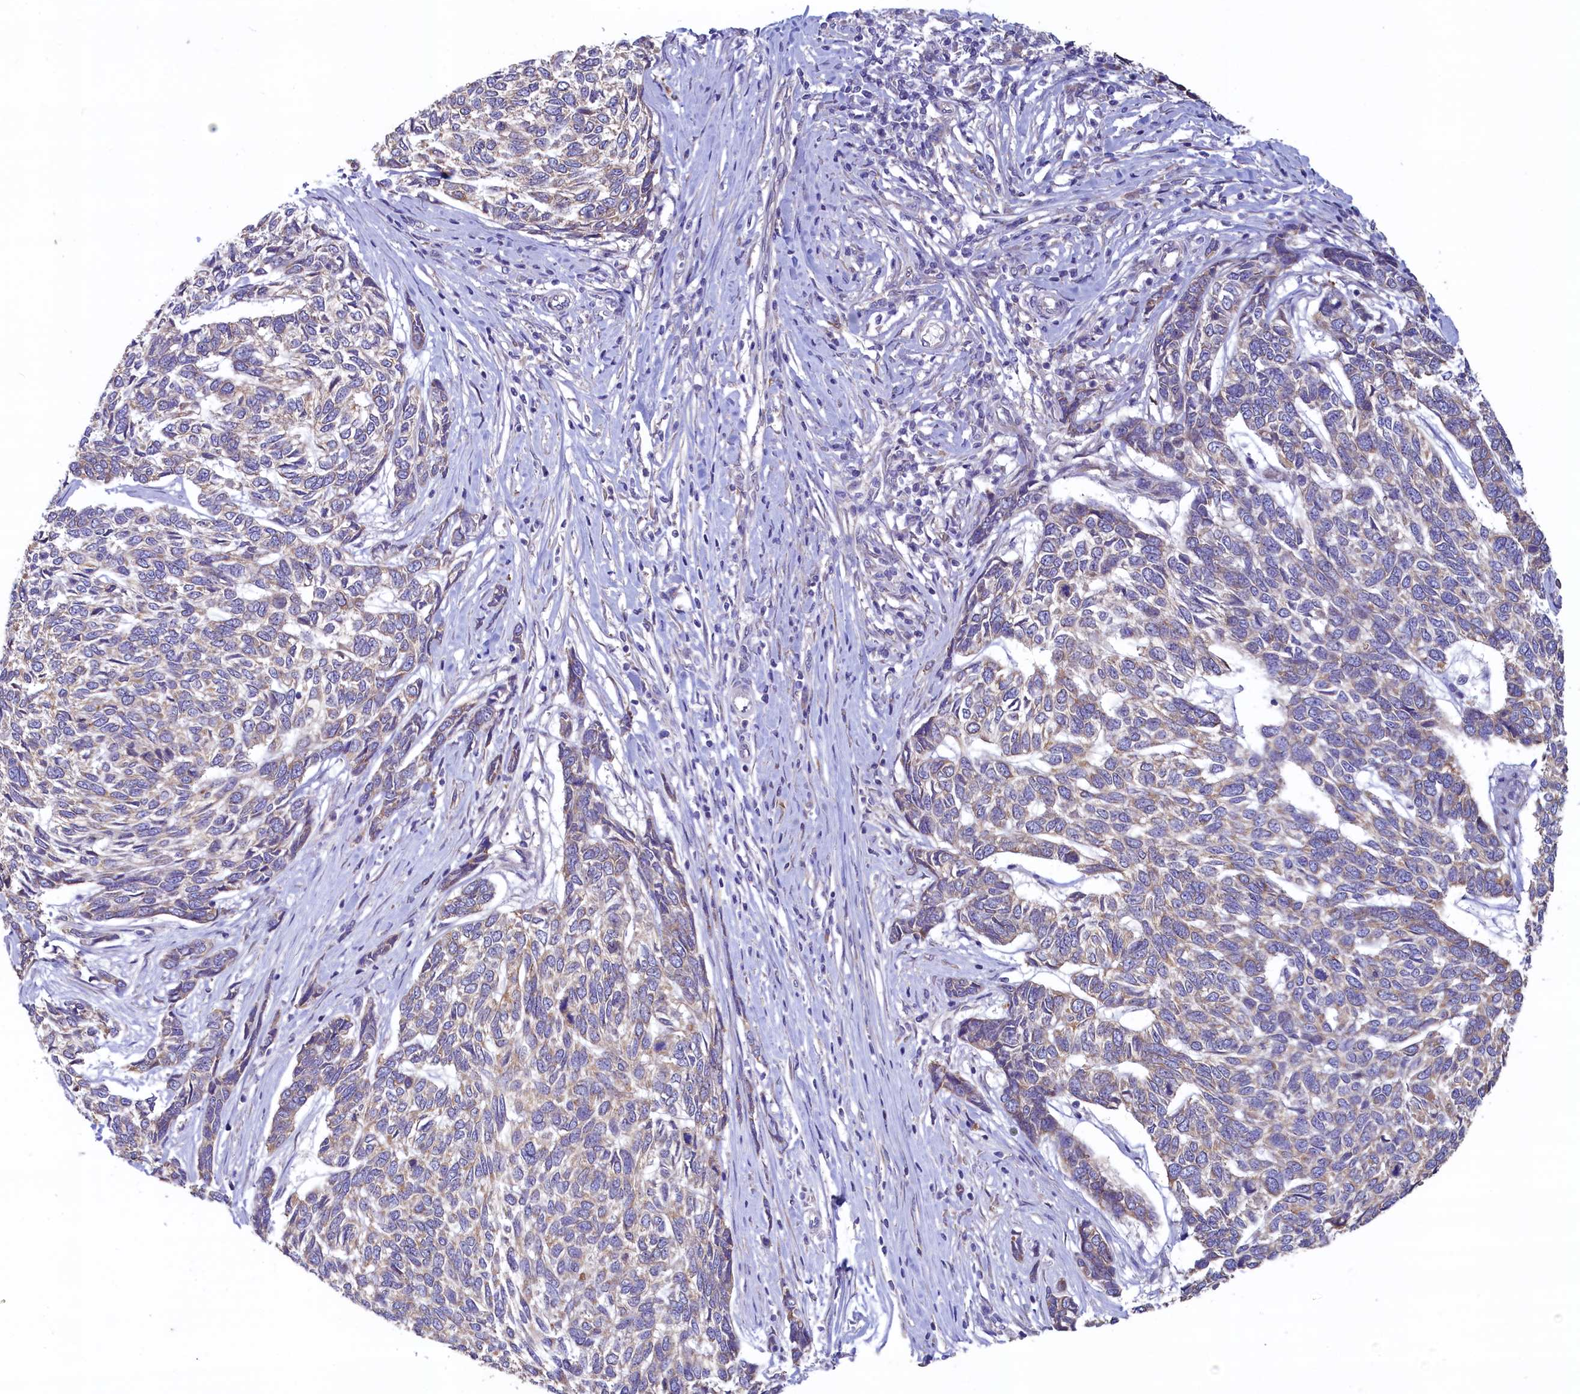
{"staining": {"intensity": "moderate", "quantity": "<25%", "location": "cytoplasmic/membranous"}, "tissue": "skin cancer", "cell_type": "Tumor cells", "image_type": "cancer", "snomed": [{"axis": "morphology", "description": "Basal cell carcinoma"}, {"axis": "topography", "description": "Skin"}], "caption": "Basal cell carcinoma (skin) tissue reveals moderate cytoplasmic/membranous expression in about <25% of tumor cells", "gene": "SPATA2L", "patient": {"sex": "female", "age": 65}}